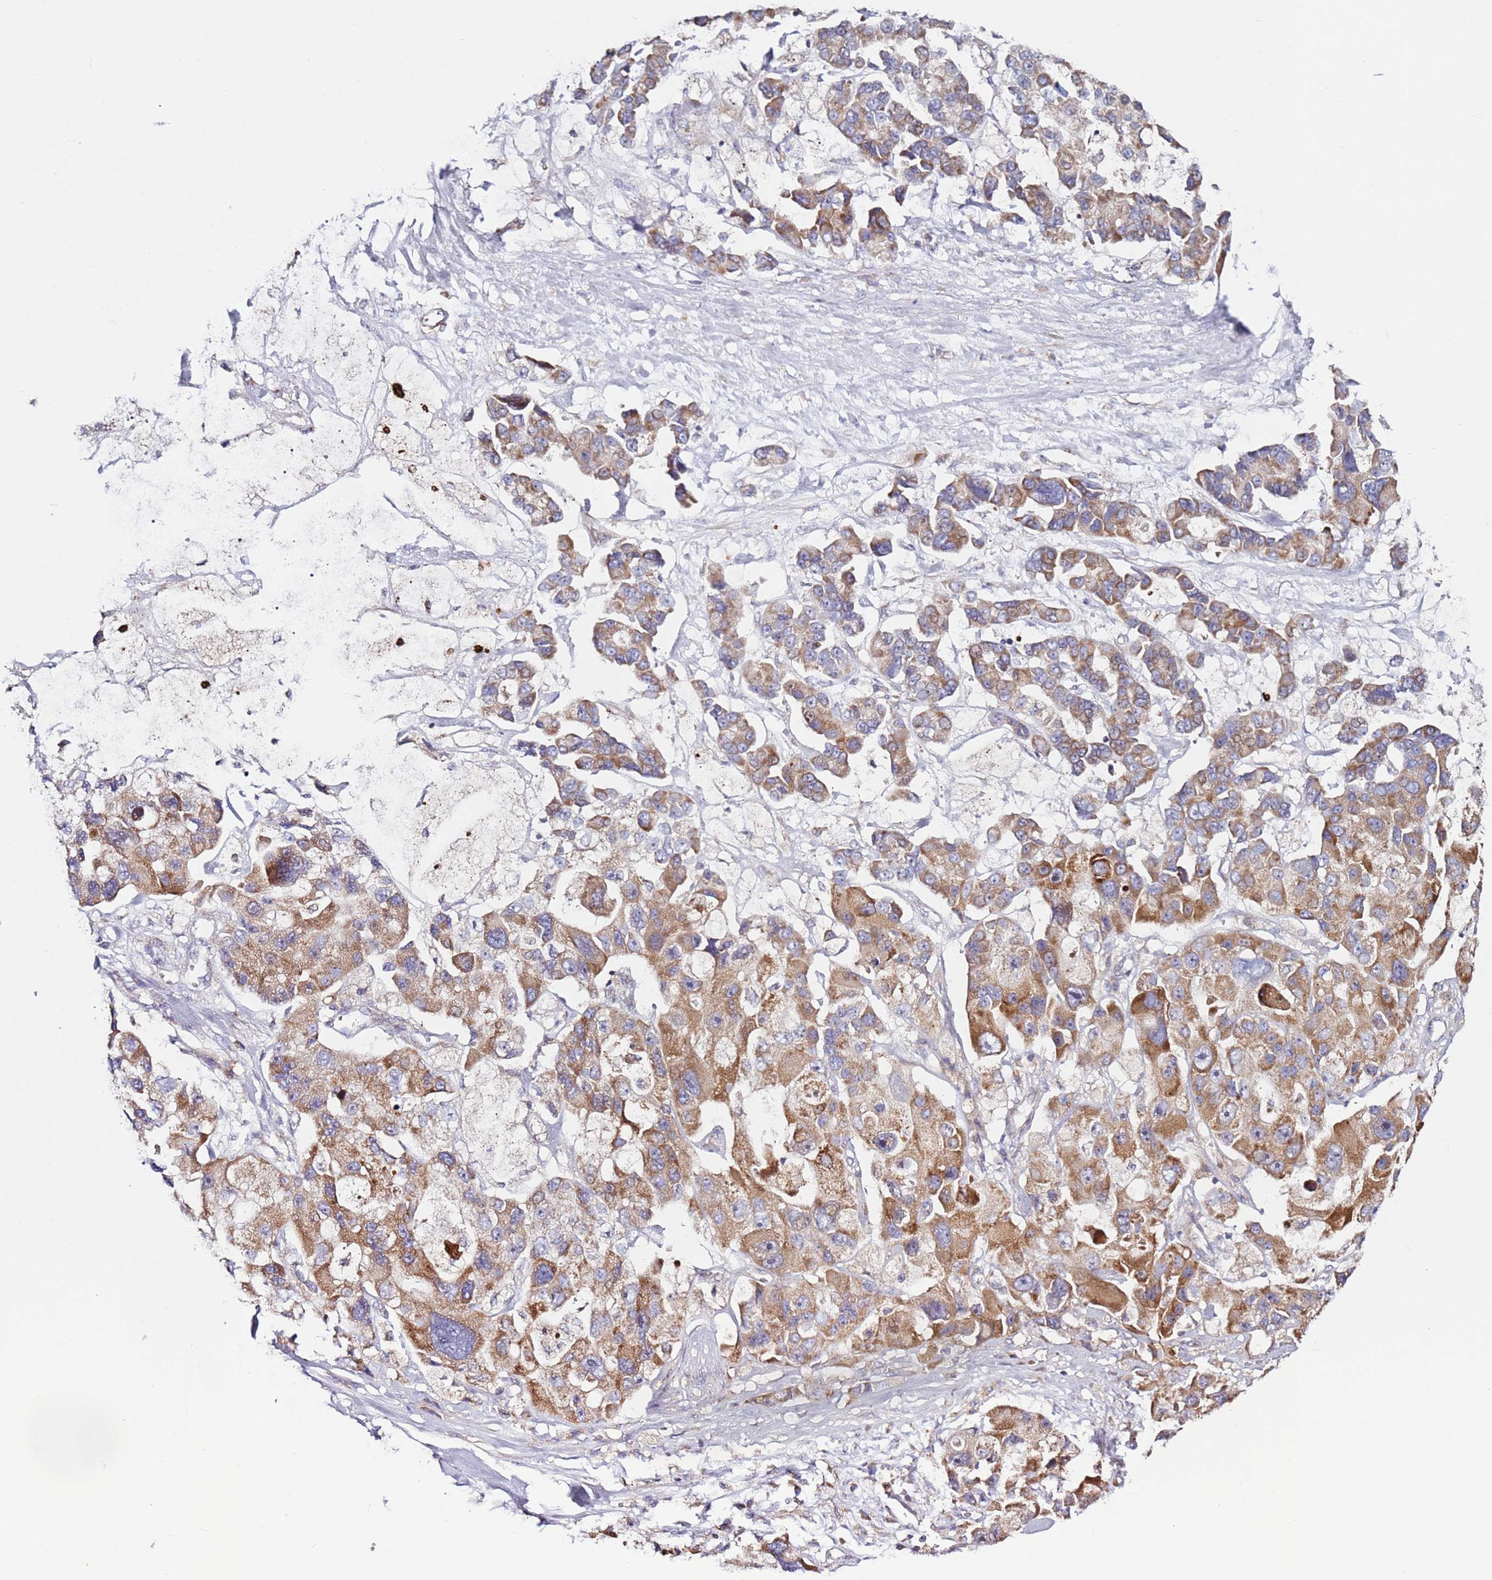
{"staining": {"intensity": "strong", "quantity": ">75%", "location": "cytoplasmic/membranous"}, "tissue": "lung cancer", "cell_type": "Tumor cells", "image_type": "cancer", "snomed": [{"axis": "morphology", "description": "Adenocarcinoma, NOS"}, {"axis": "topography", "description": "Lung"}], "caption": "IHC image of neoplastic tissue: lung cancer stained using IHC exhibits high levels of strong protein expression localized specifically in the cytoplasmic/membranous of tumor cells, appearing as a cytoplasmic/membranous brown color.", "gene": "CNOT9", "patient": {"sex": "female", "age": 54}}